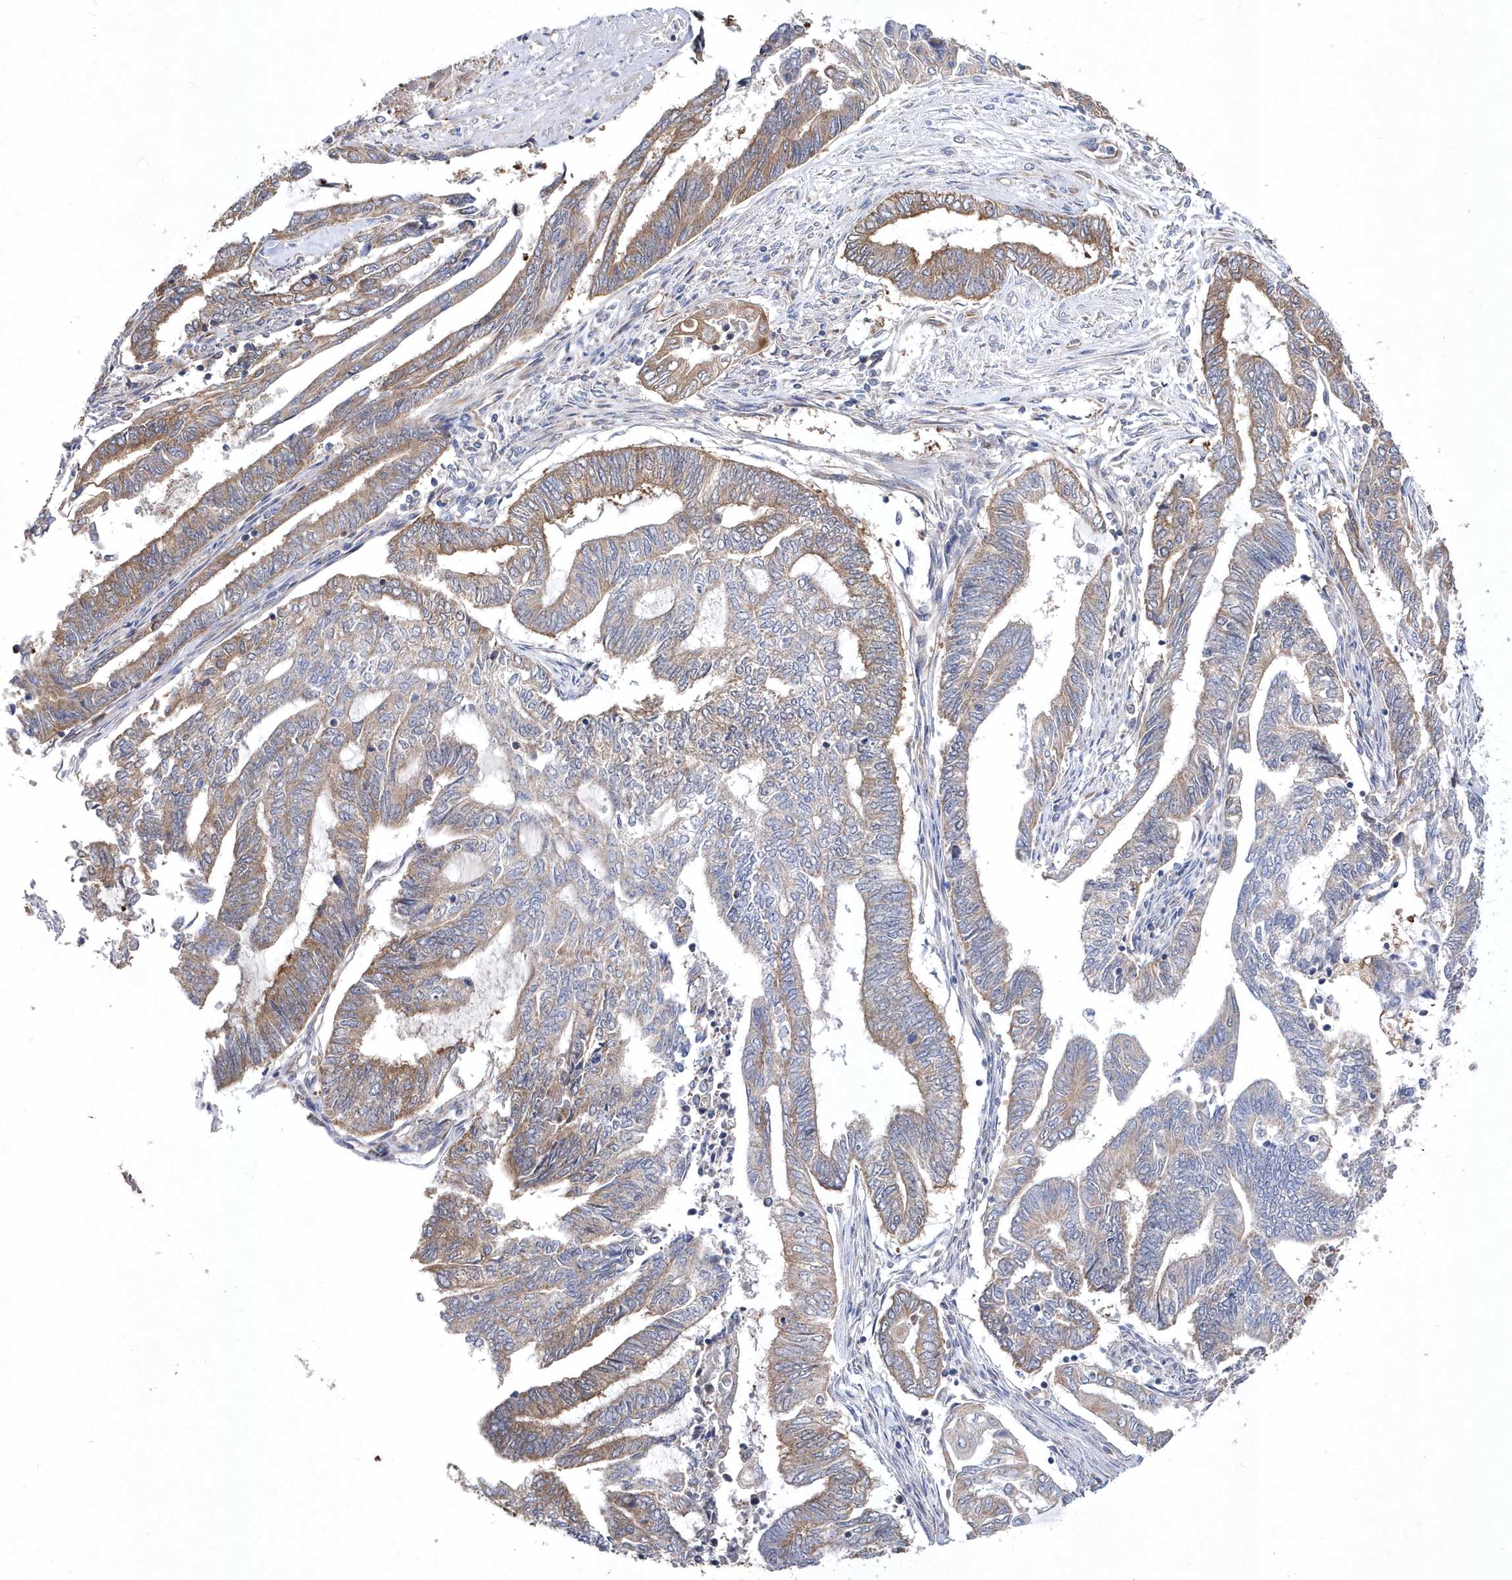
{"staining": {"intensity": "moderate", "quantity": ">75%", "location": "cytoplasmic/membranous"}, "tissue": "endometrial cancer", "cell_type": "Tumor cells", "image_type": "cancer", "snomed": [{"axis": "morphology", "description": "Adenocarcinoma, NOS"}, {"axis": "topography", "description": "Uterus"}, {"axis": "topography", "description": "Endometrium"}], "caption": "DAB (3,3'-diaminobenzidine) immunohistochemical staining of adenocarcinoma (endometrial) exhibits moderate cytoplasmic/membranous protein expression in approximately >75% of tumor cells.", "gene": "JKAMP", "patient": {"sex": "female", "age": 70}}